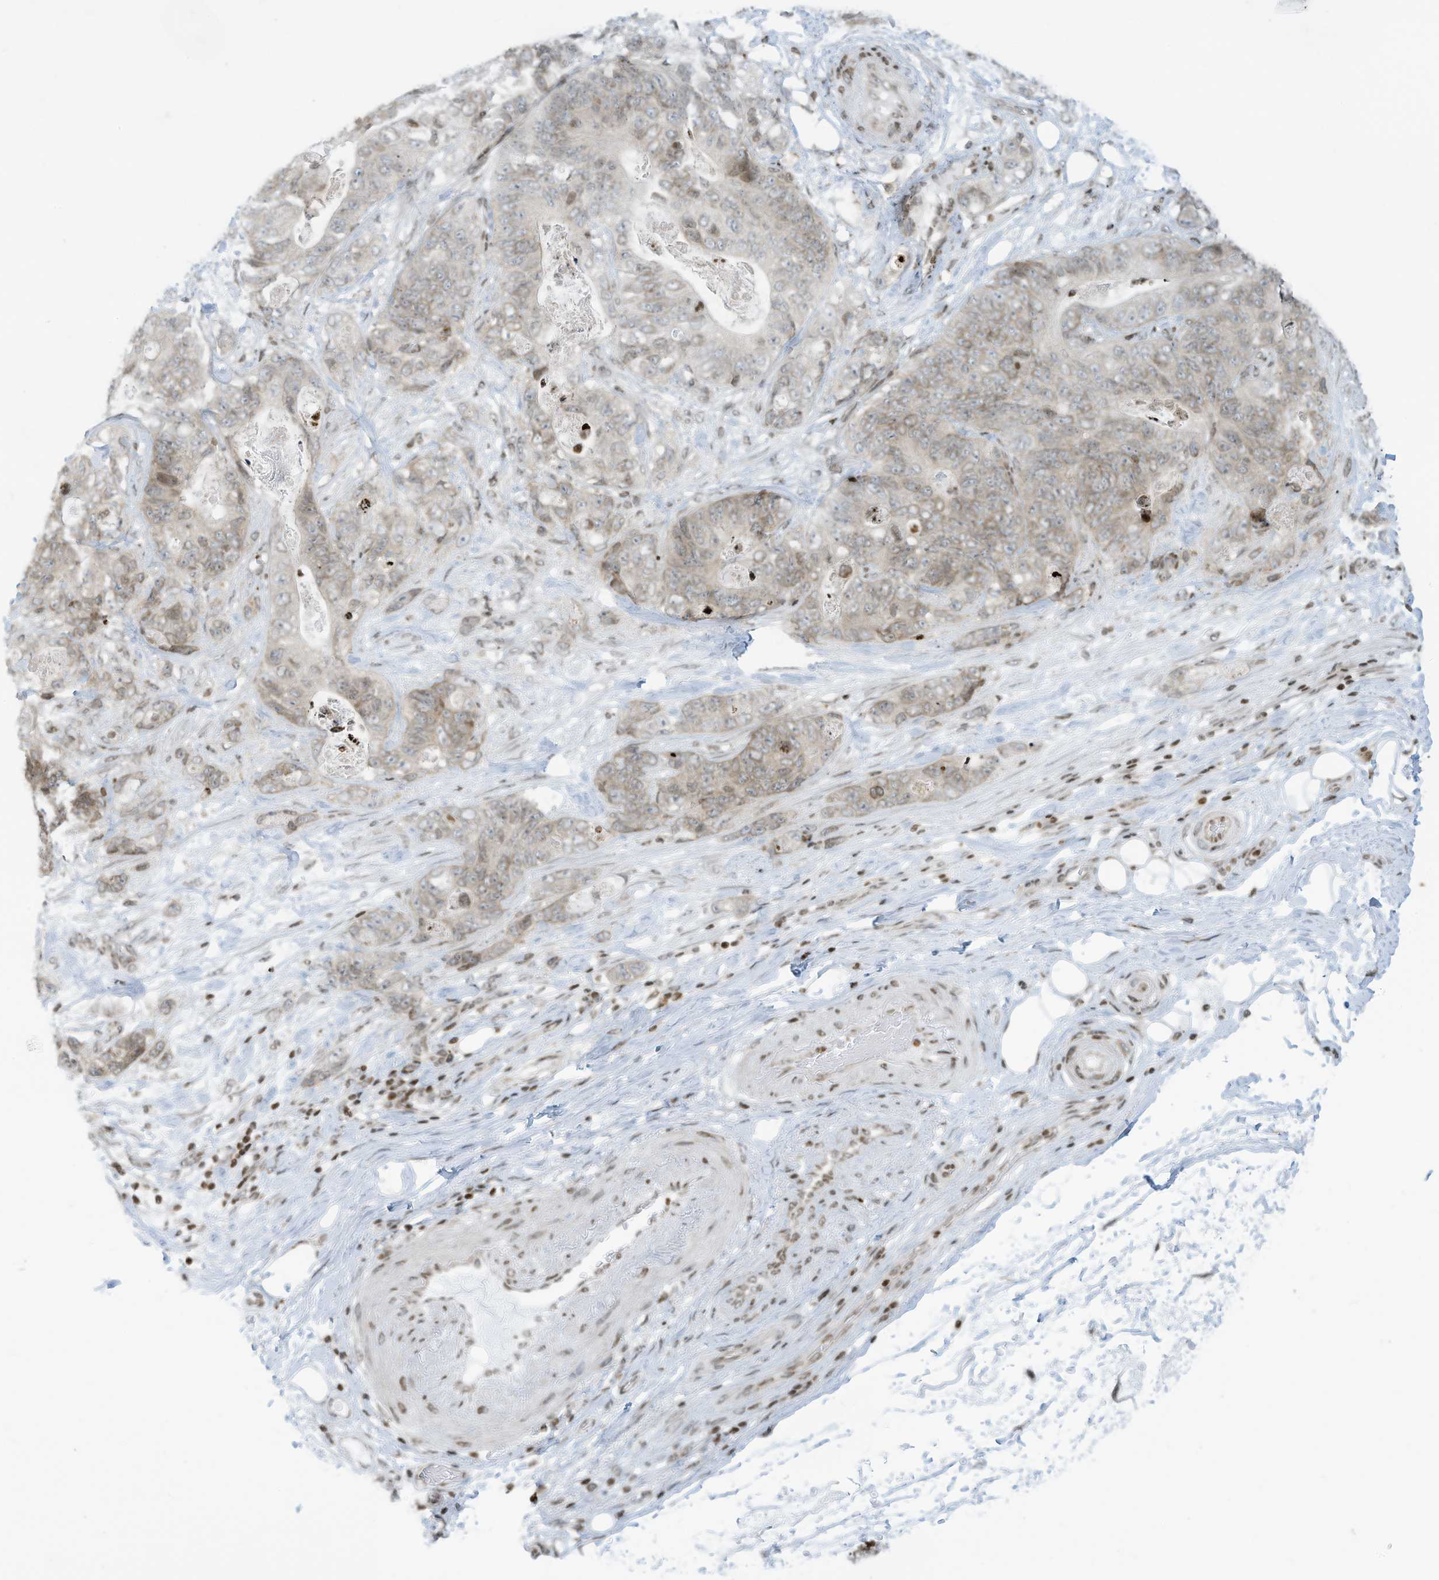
{"staining": {"intensity": "weak", "quantity": "<25%", "location": "cytoplasmic/membranous,nuclear"}, "tissue": "stomach cancer", "cell_type": "Tumor cells", "image_type": "cancer", "snomed": [{"axis": "morphology", "description": "Normal tissue, NOS"}, {"axis": "morphology", "description": "Adenocarcinoma, NOS"}, {"axis": "topography", "description": "Stomach"}], "caption": "This is an immunohistochemistry (IHC) photomicrograph of adenocarcinoma (stomach). There is no expression in tumor cells.", "gene": "ADI1", "patient": {"sex": "female", "age": 89}}